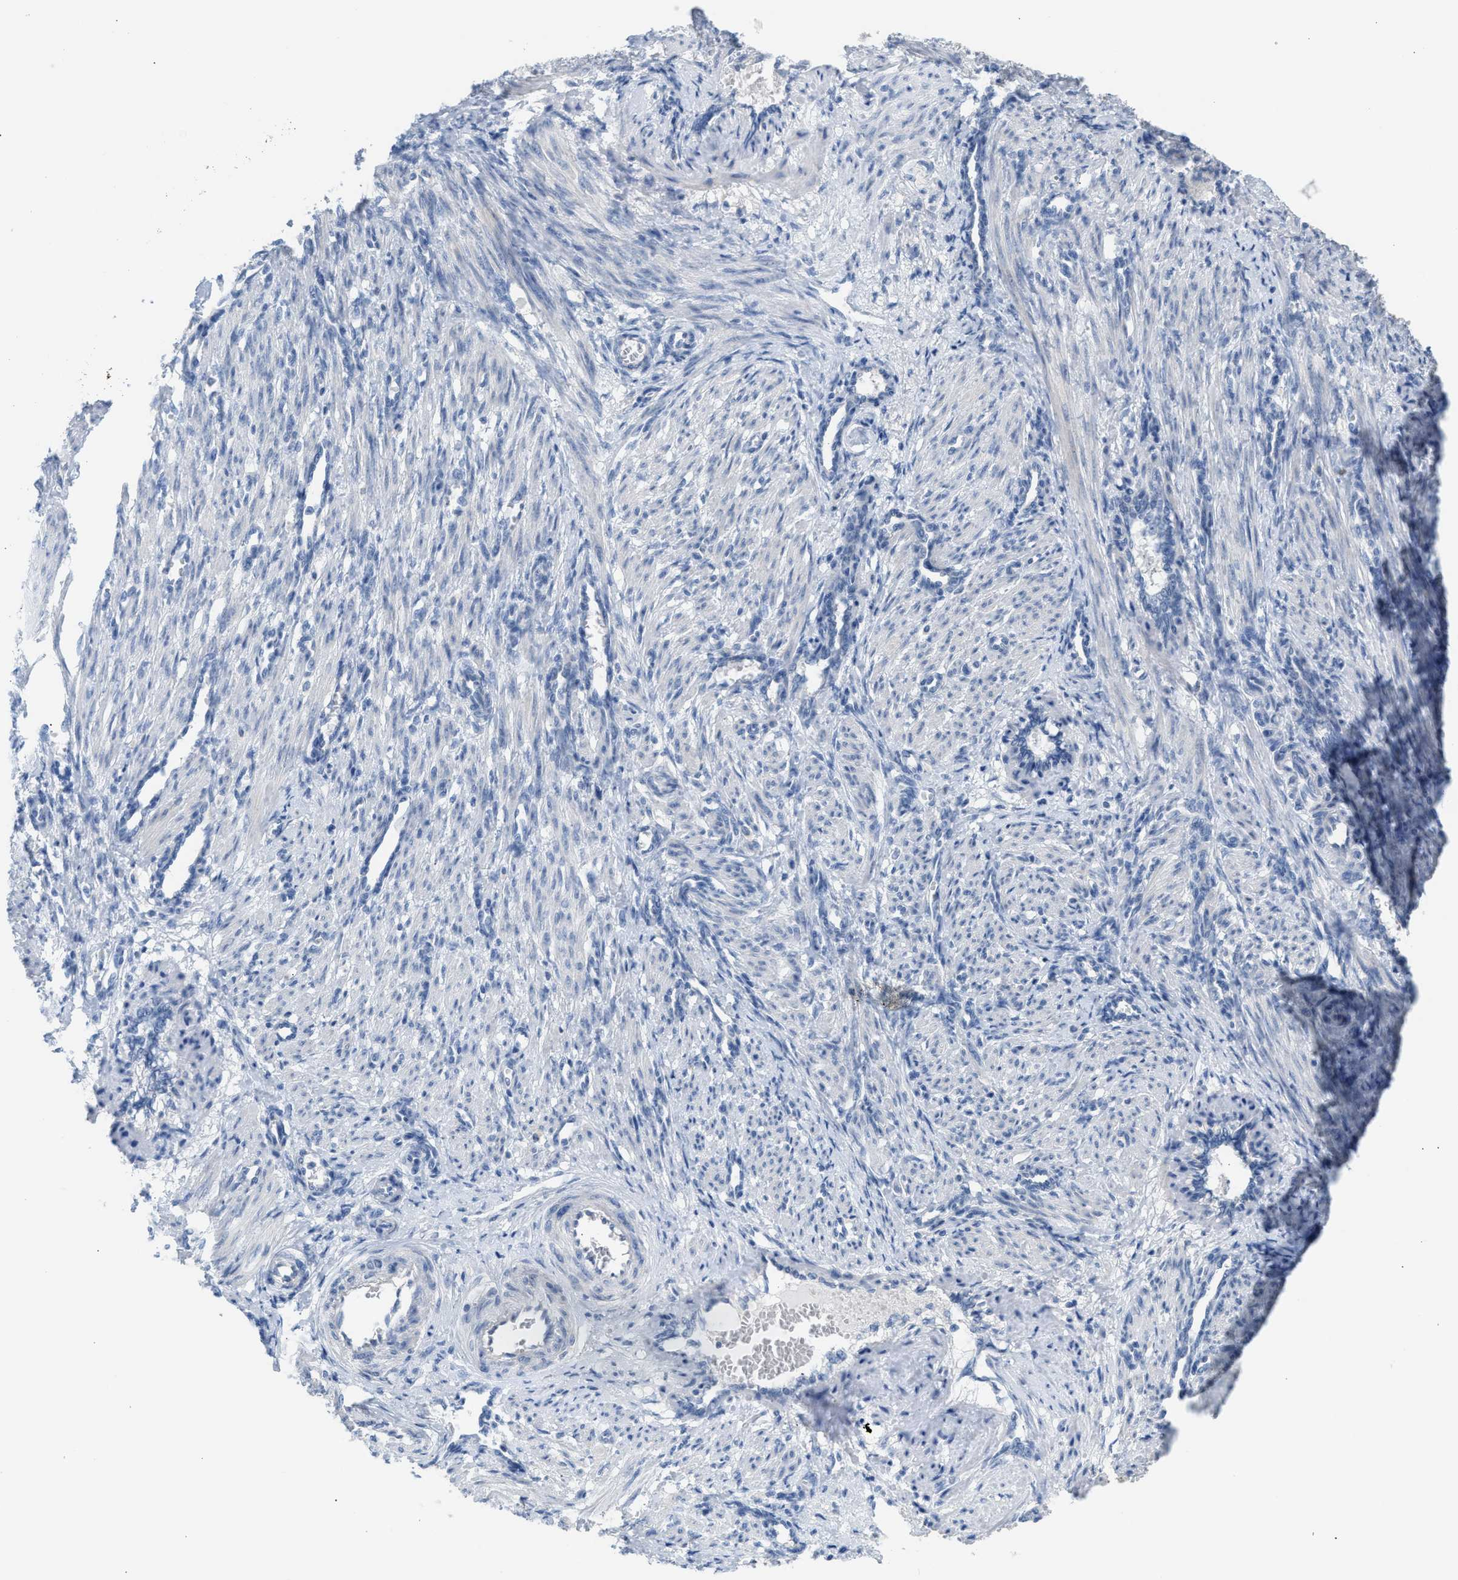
{"staining": {"intensity": "negative", "quantity": "none", "location": "none"}, "tissue": "smooth muscle", "cell_type": "Smooth muscle cells", "image_type": "normal", "snomed": [{"axis": "morphology", "description": "Normal tissue, NOS"}, {"axis": "topography", "description": "Endometrium"}], "caption": "An image of smooth muscle stained for a protein displays no brown staining in smooth muscle cells.", "gene": "ERBB2", "patient": {"sex": "female", "age": 33}}